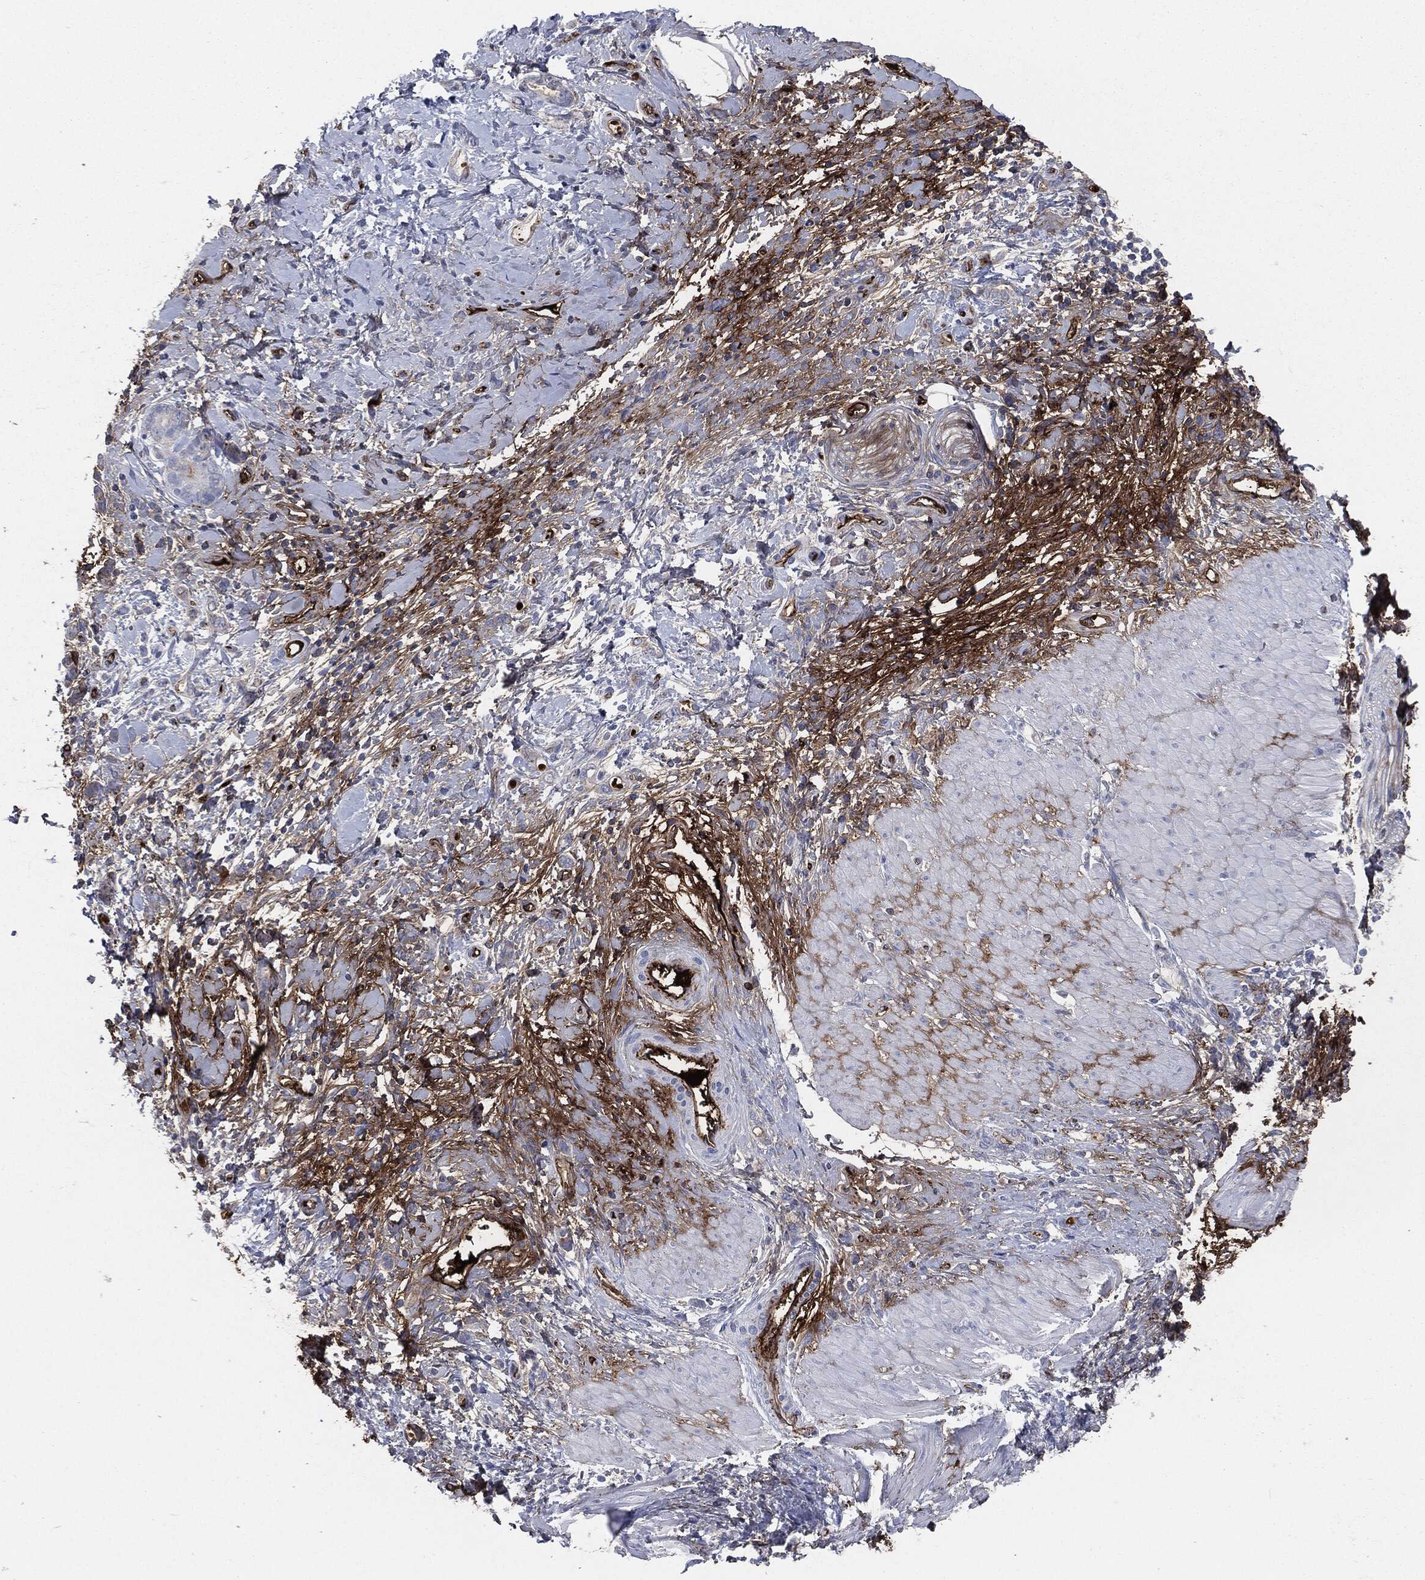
{"staining": {"intensity": "negative", "quantity": "none", "location": "none"}, "tissue": "stomach cancer", "cell_type": "Tumor cells", "image_type": "cancer", "snomed": [{"axis": "morphology", "description": "Normal tissue, NOS"}, {"axis": "morphology", "description": "Adenocarcinoma, NOS"}, {"axis": "topography", "description": "Stomach"}], "caption": "This image is of stomach cancer (adenocarcinoma) stained with immunohistochemistry to label a protein in brown with the nuclei are counter-stained blue. There is no positivity in tumor cells.", "gene": "APOB", "patient": {"sex": "male", "age": 67}}